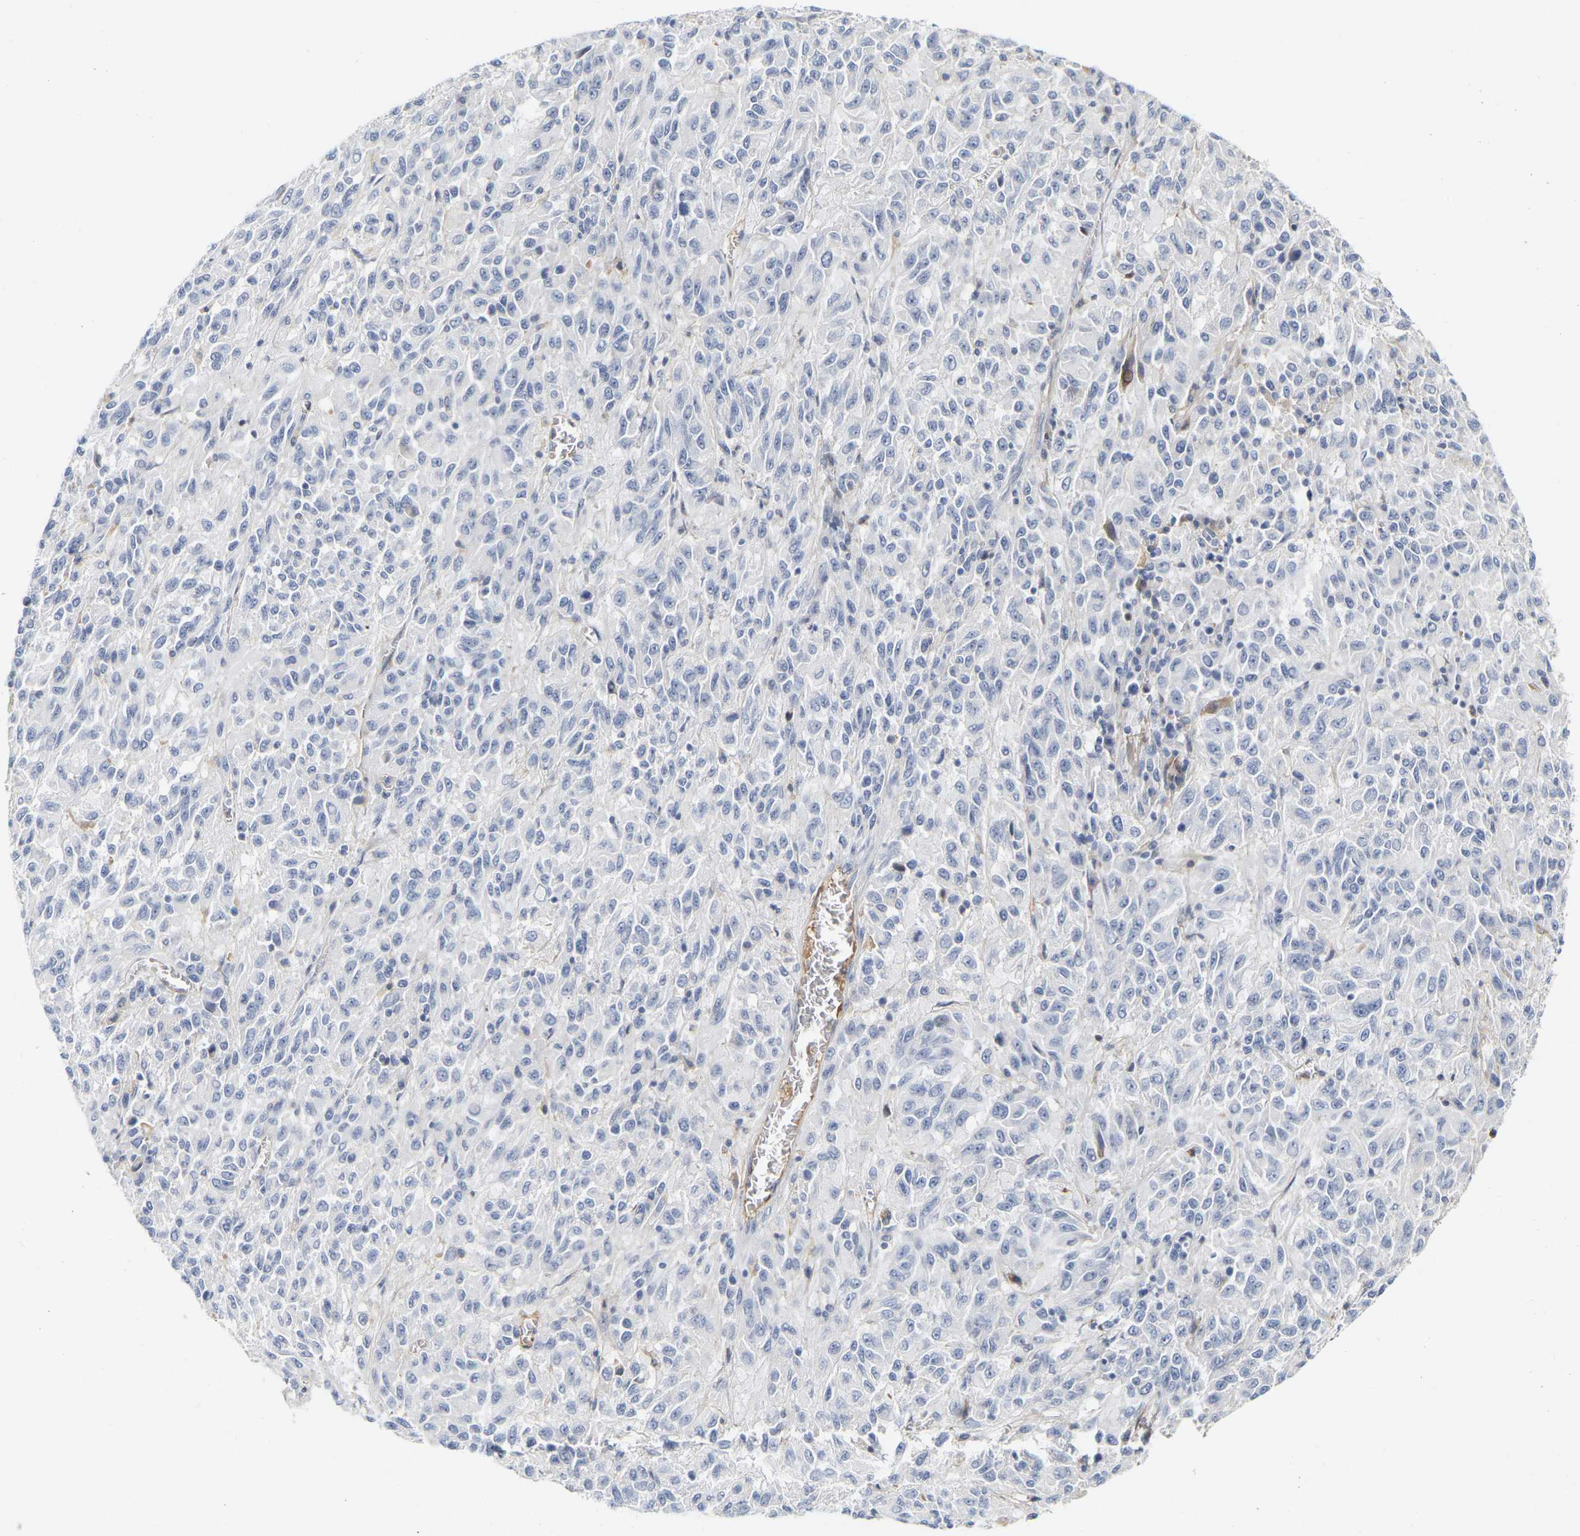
{"staining": {"intensity": "negative", "quantity": "none", "location": "none"}, "tissue": "melanoma", "cell_type": "Tumor cells", "image_type": "cancer", "snomed": [{"axis": "morphology", "description": "Malignant melanoma, Metastatic site"}, {"axis": "topography", "description": "Lung"}], "caption": "This micrograph is of melanoma stained with immunohistochemistry to label a protein in brown with the nuclei are counter-stained blue. There is no expression in tumor cells.", "gene": "GNAS", "patient": {"sex": "male", "age": 64}}